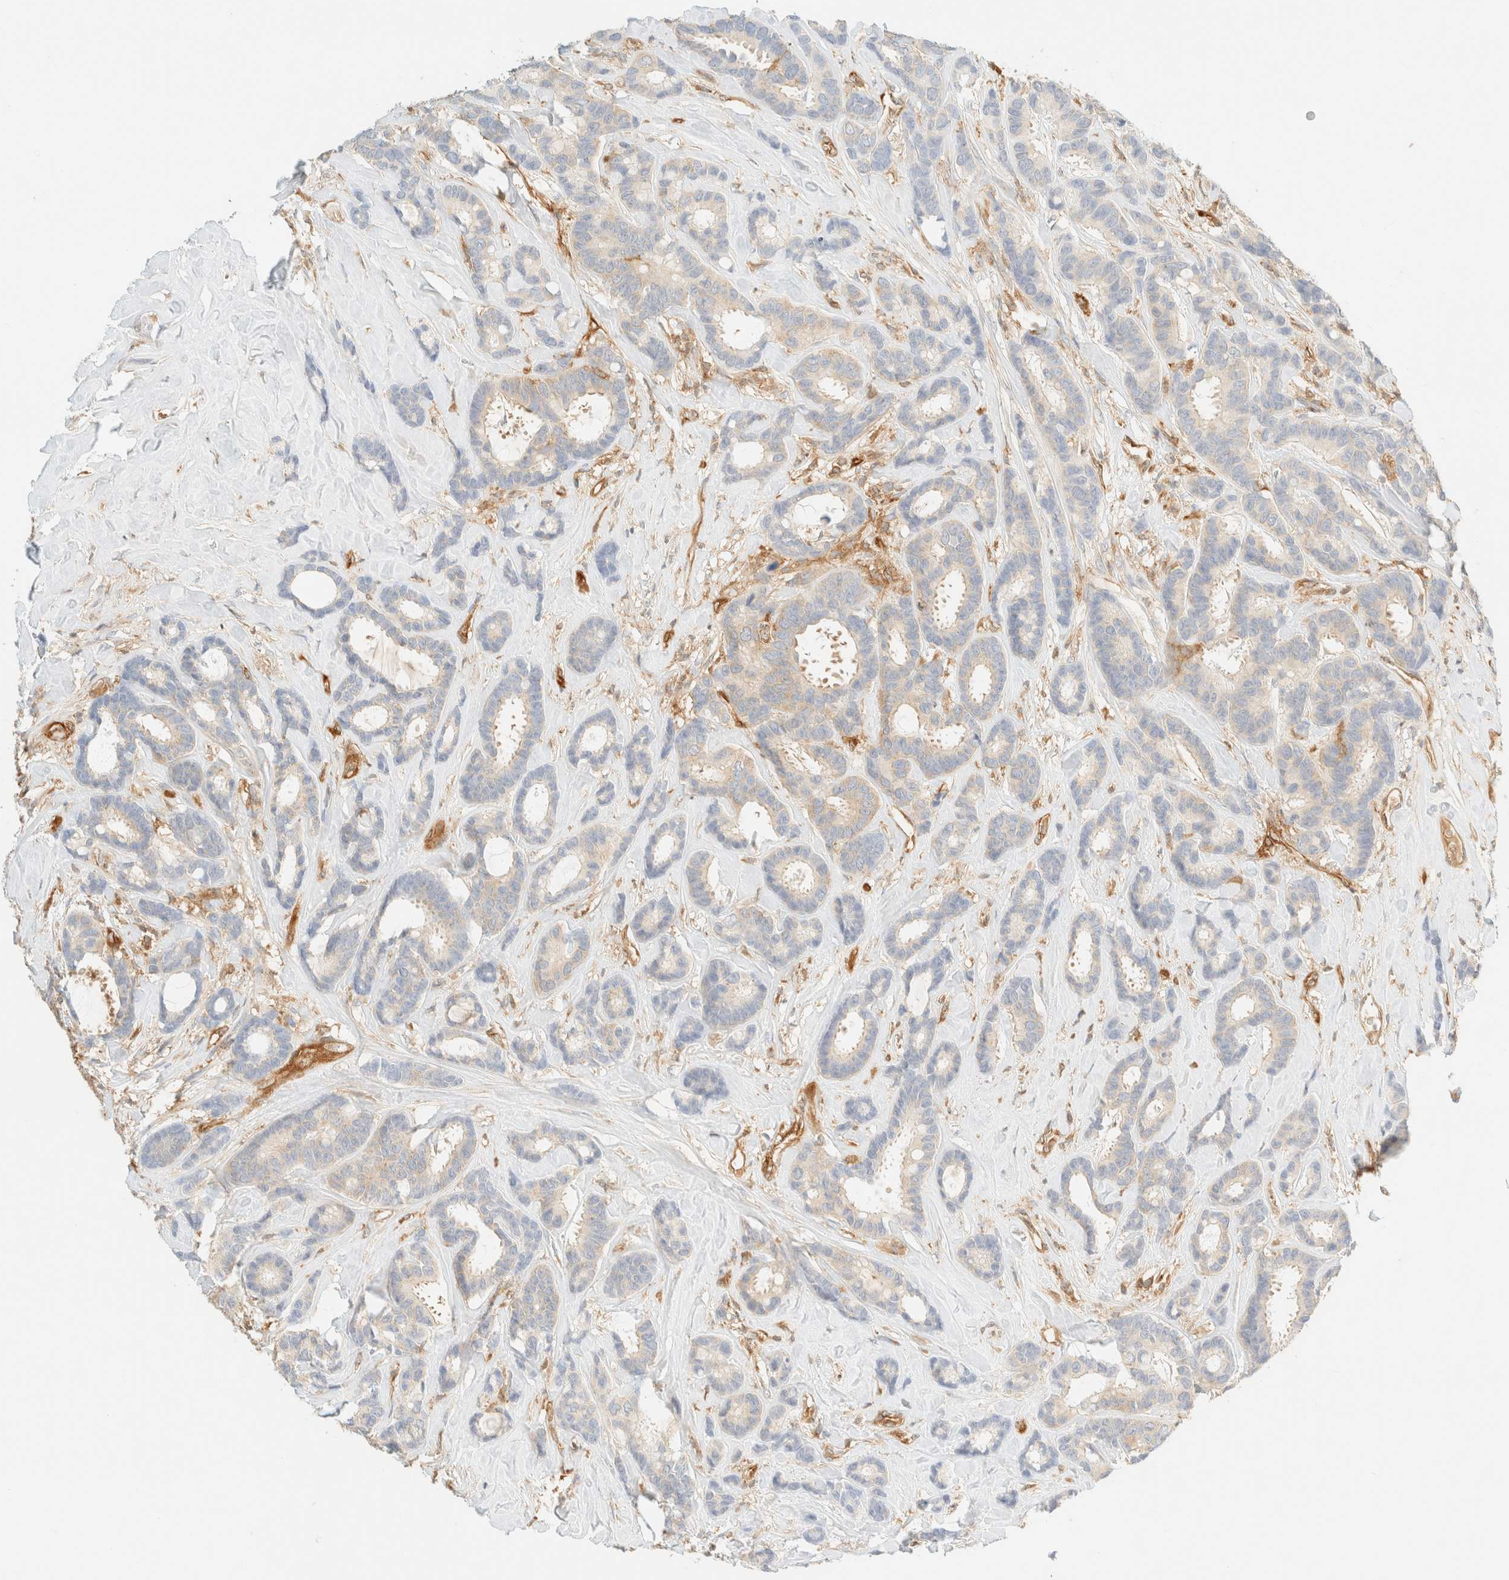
{"staining": {"intensity": "negative", "quantity": "none", "location": "none"}, "tissue": "breast cancer", "cell_type": "Tumor cells", "image_type": "cancer", "snomed": [{"axis": "morphology", "description": "Duct carcinoma"}, {"axis": "topography", "description": "Breast"}], "caption": "An image of human breast cancer is negative for staining in tumor cells. (Immunohistochemistry (ihc), brightfield microscopy, high magnification).", "gene": "FHOD1", "patient": {"sex": "female", "age": 87}}